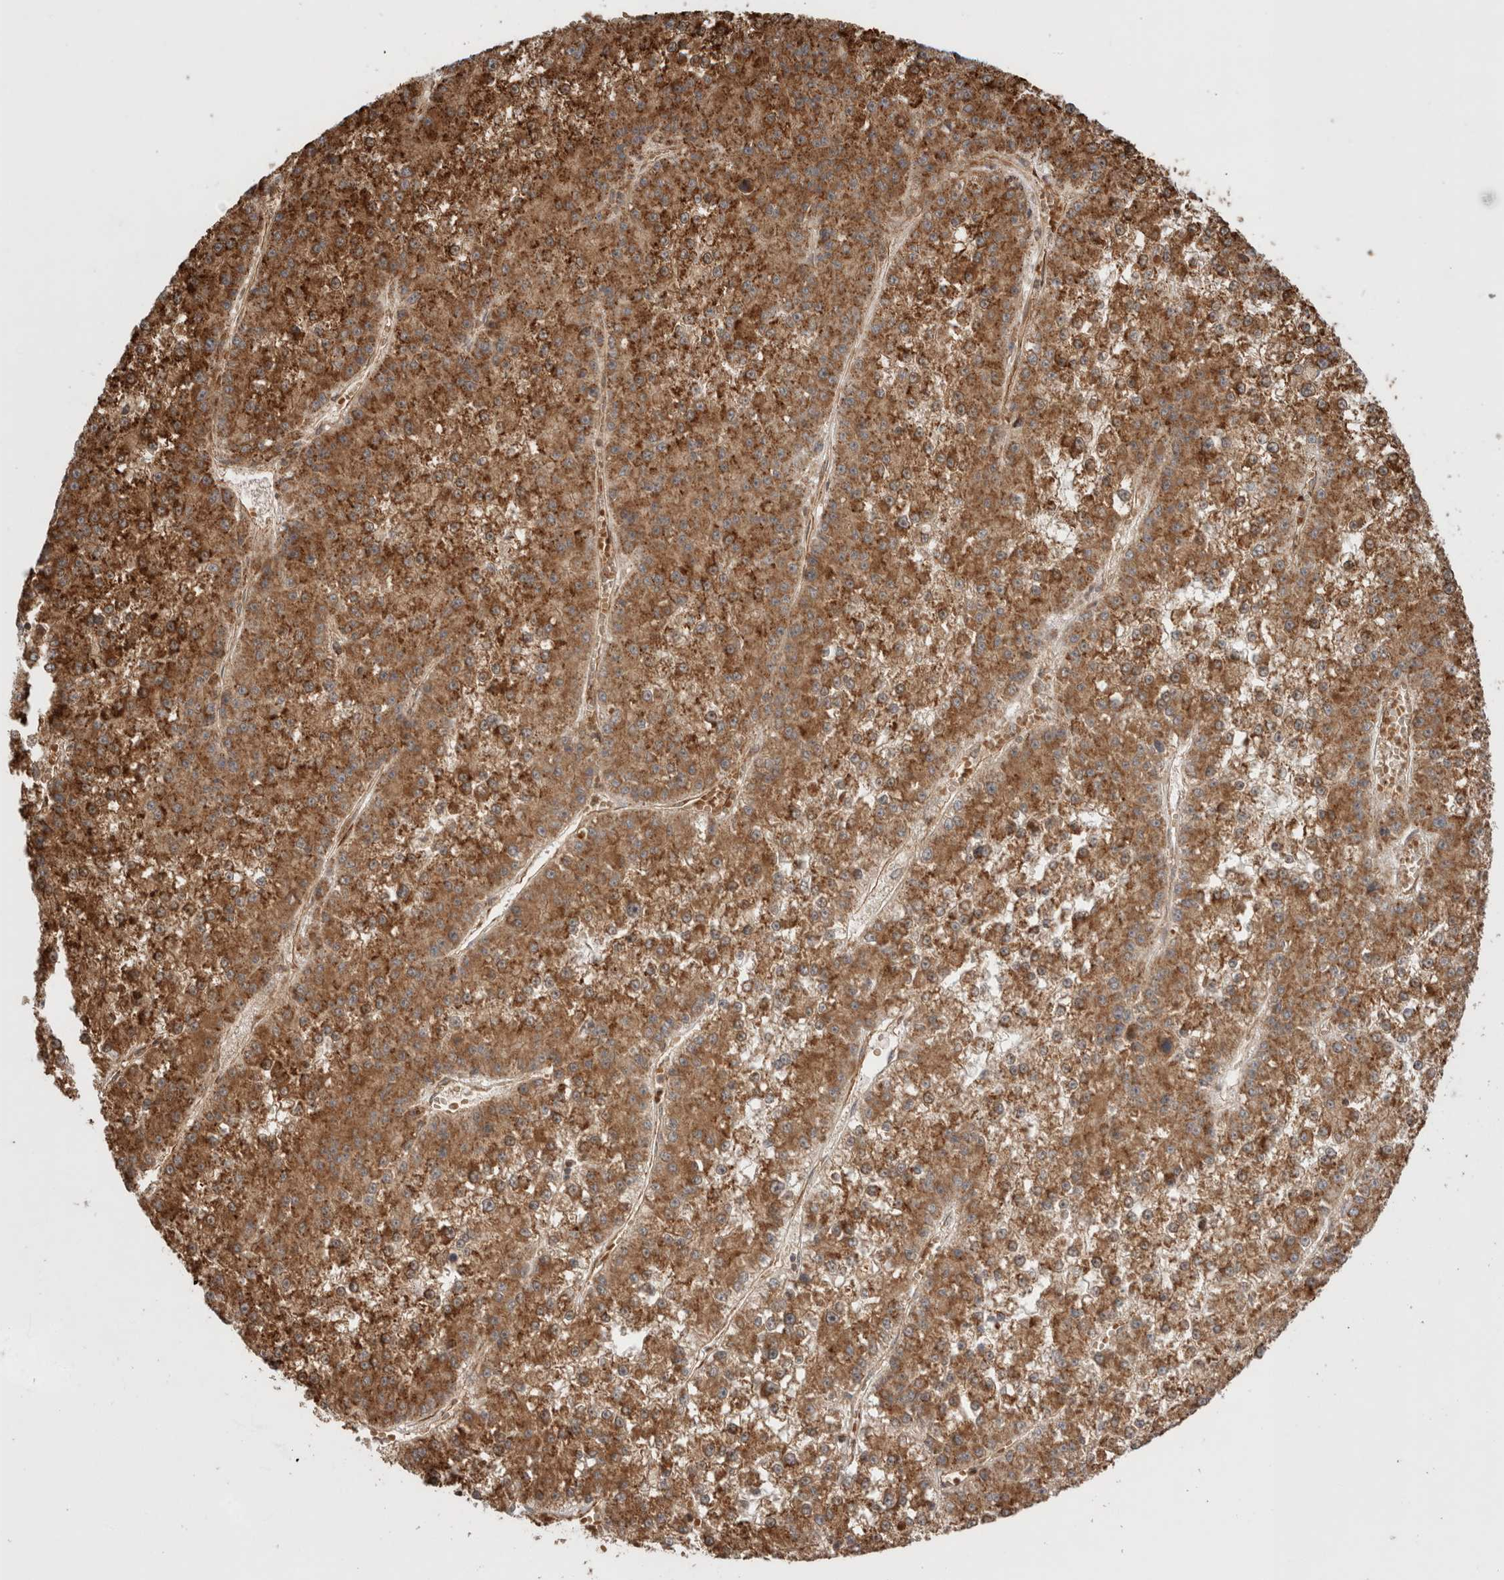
{"staining": {"intensity": "strong", "quantity": ">75%", "location": "cytoplasmic/membranous"}, "tissue": "liver cancer", "cell_type": "Tumor cells", "image_type": "cancer", "snomed": [{"axis": "morphology", "description": "Carcinoma, Hepatocellular, NOS"}, {"axis": "topography", "description": "Liver"}], "caption": "A brown stain shows strong cytoplasmic/membranous expression of a protein in human liver cancer tumor cells.", "gene": "ZNF649", "patient": {"sex": "female", "age": 73}}